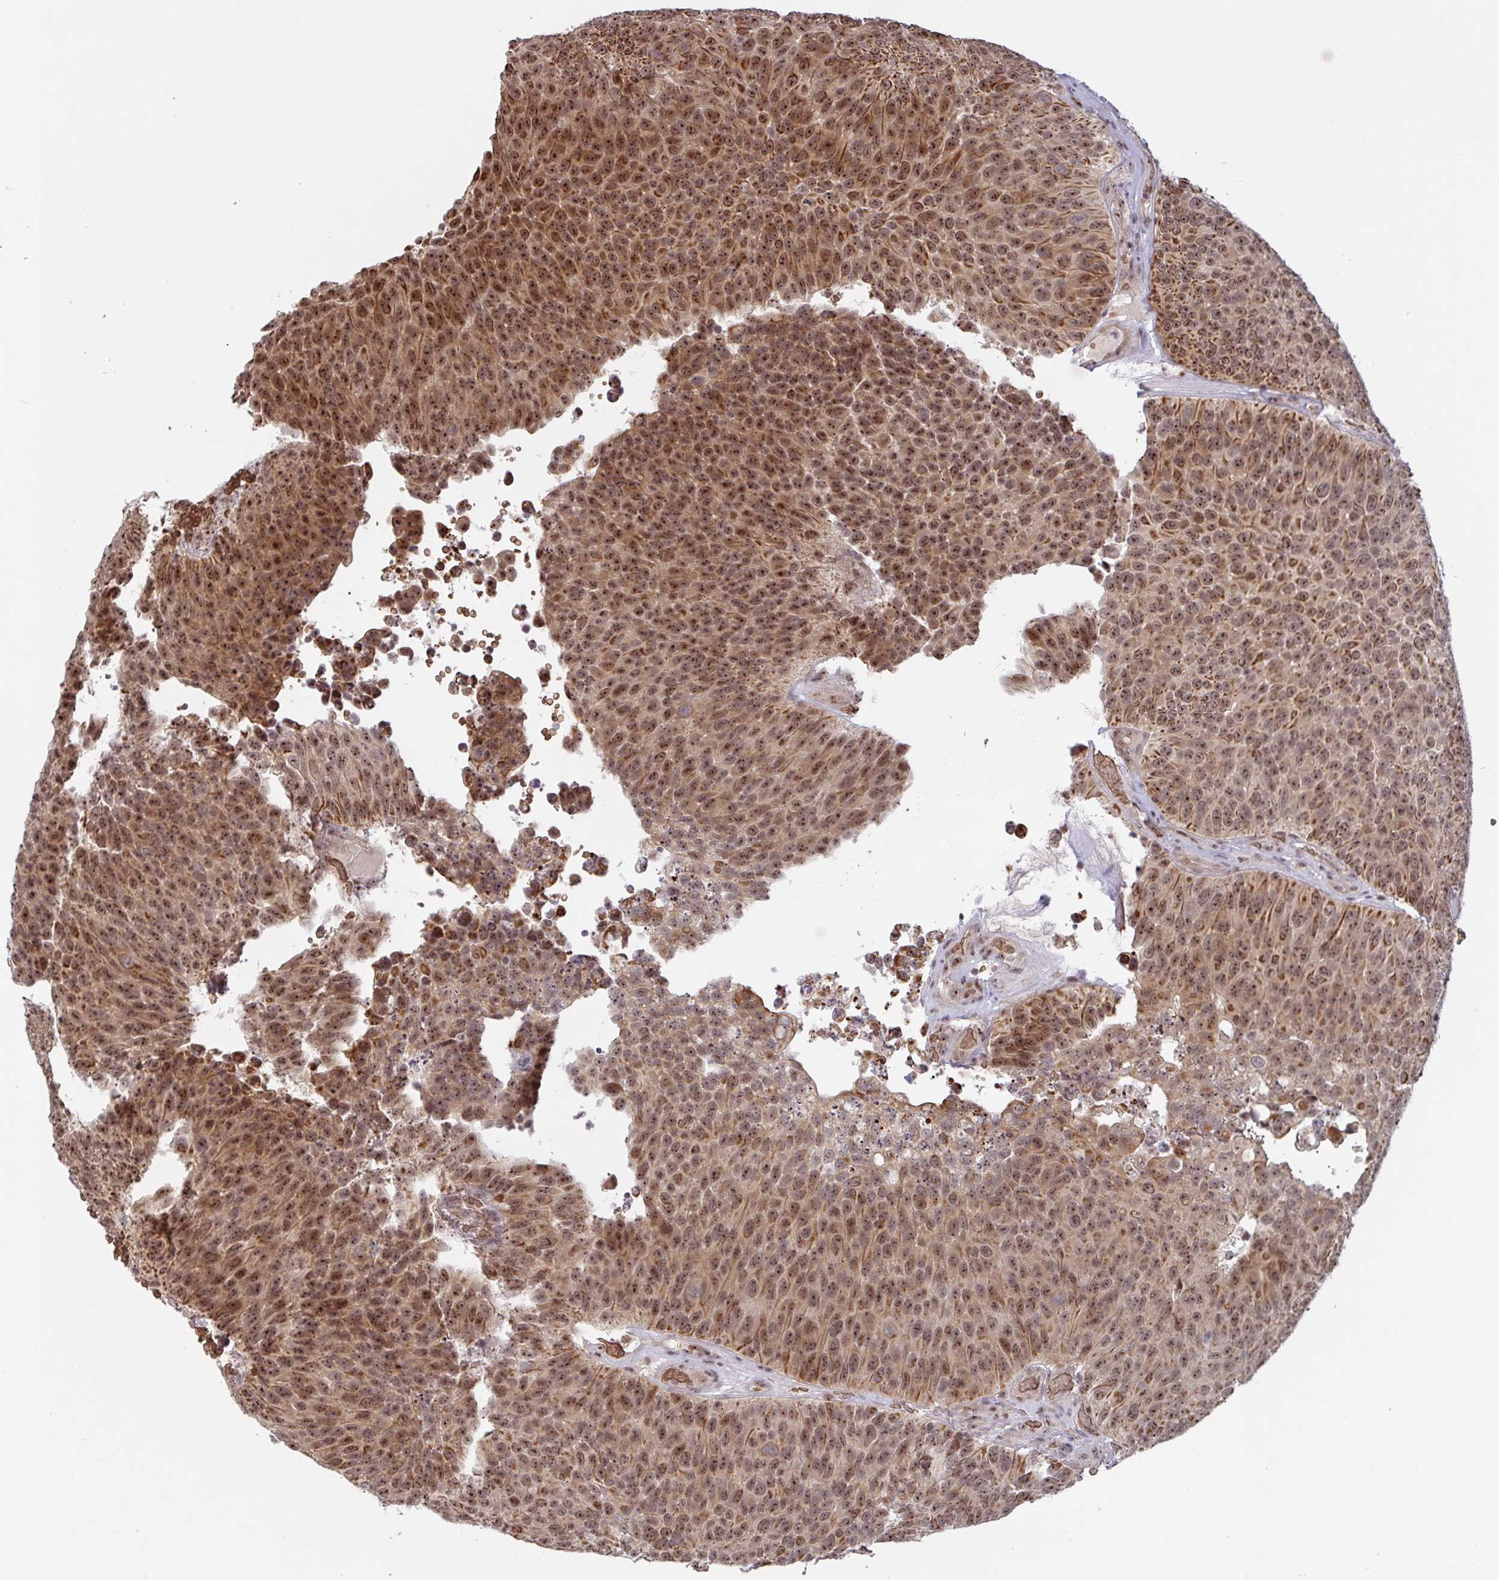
{"staining": {"intensity": "strong", "quantity": ">75%", "location": "cytoplasmic/membranous,nuclear"}, "tissue": "urothelial cancer", "cell_type": "Tumor cells", "image_type": "cancer", "snomed": [{"axis": "morphology", "description": "Urothelial carcinoma, Low grade"}, {"axis": "topography", "description": "Urinary bladder"}], "caption": "IHC (DAB (3,3'-diaminobenzidine)) staining of urothelial carcinoma (low-grade) shows strong cytoplasmic/membranous and nuclear protein positivity in approximately >75% of tumor cells.", "gene": "NLRP13", "patient": {"sex": "male", "age": 76}}